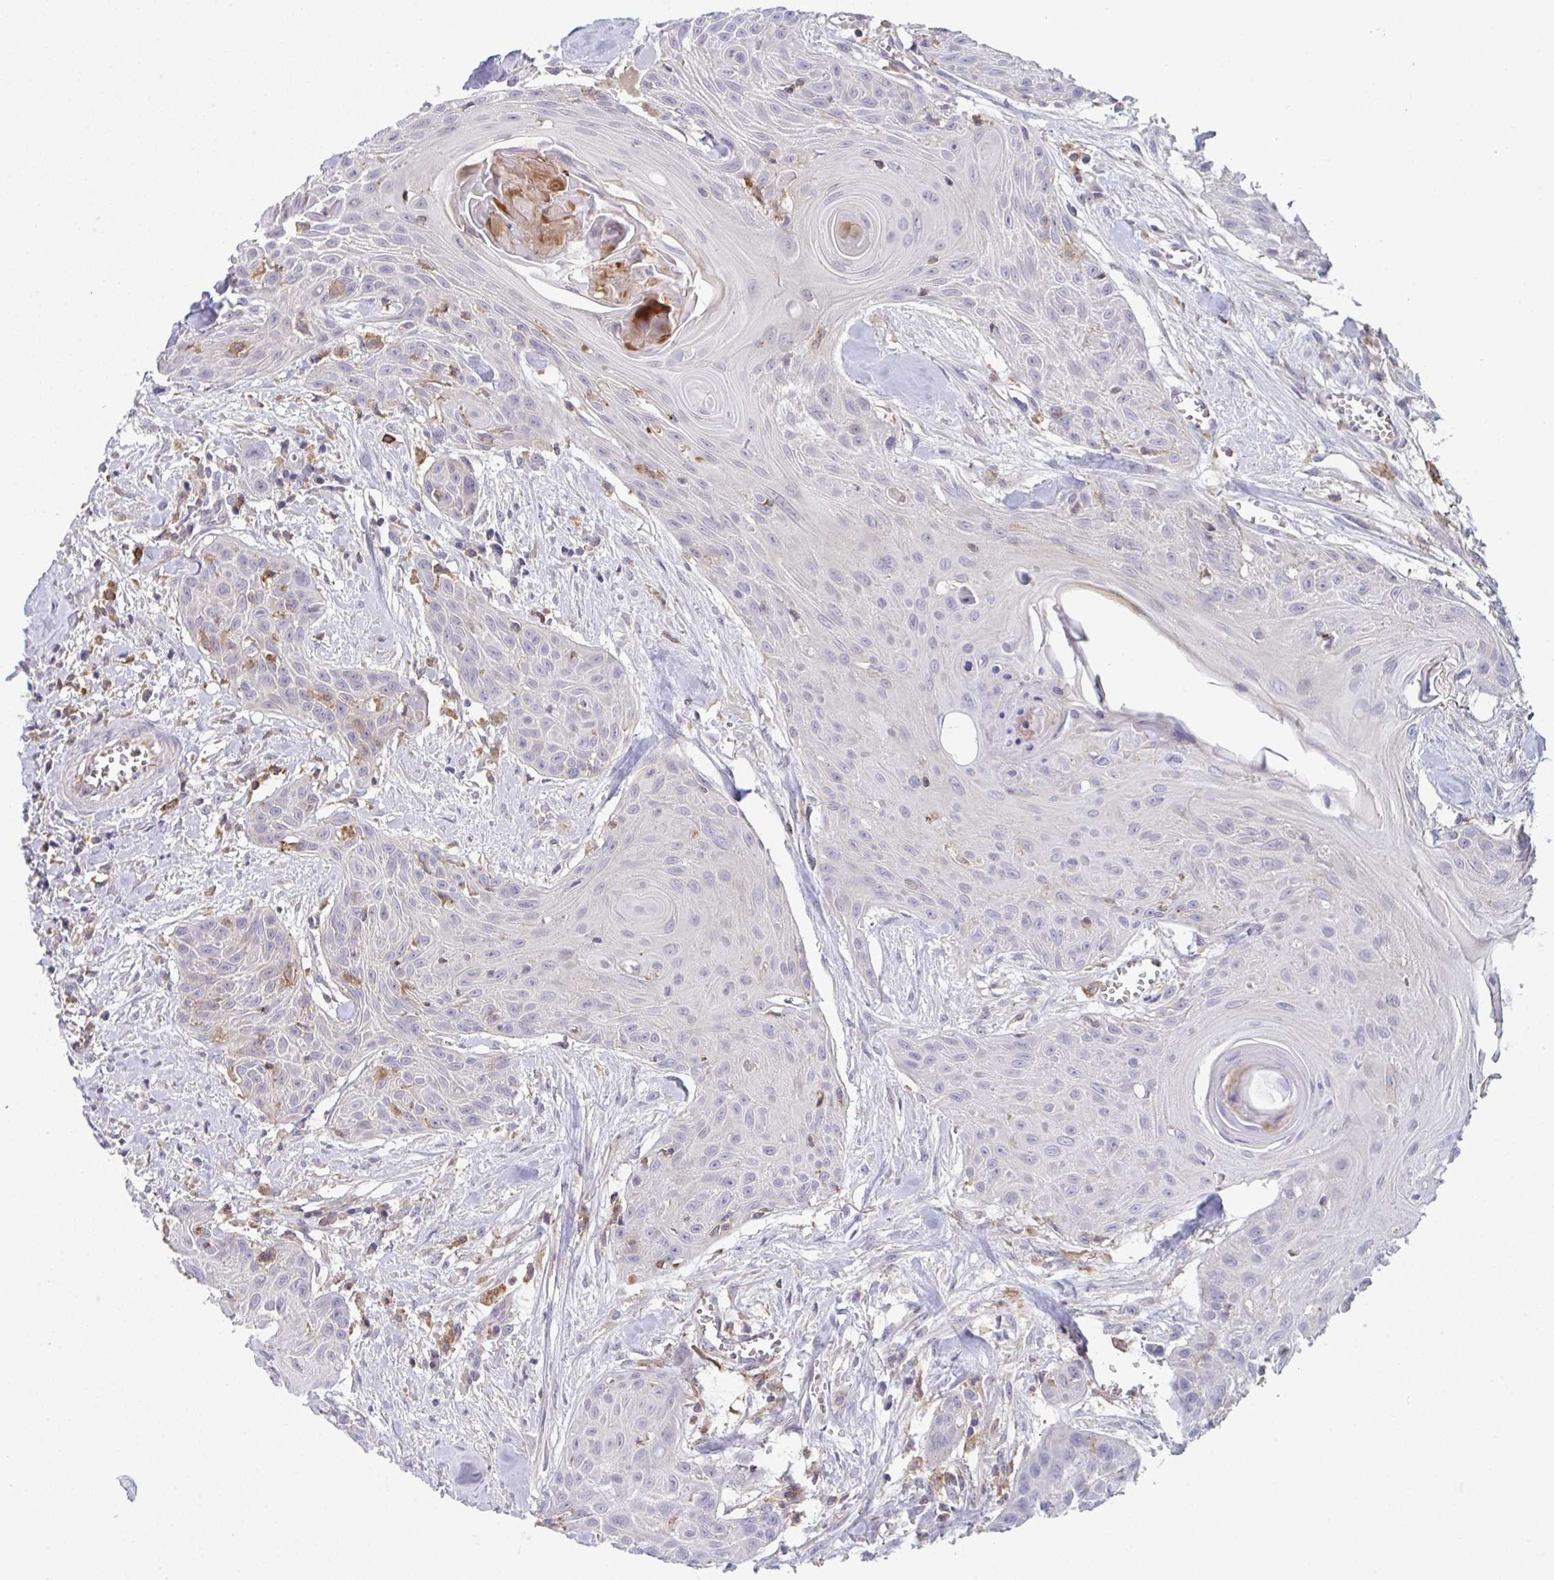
{"staining": {"intensity": "weak", "quantity": "<25%", "location": "cytoplasmic/membranous"}, "tissue": "head and neck cancer", "cell_type": "Tumor cells", "image_type": "cancer", "snomed": [{"axis": "morphology", "description": "Squamous cell carcinoma, NOS"}, {"axis": "topography", "description": "Lymph node"}, {"axis": "topography", "description": "Salivary gland"}, {"axis": "topography", "description": "Head-Neck"}], "caption": "High magnification brightfield microscopy of head and neck squamous cell carcinoma stained with DAB (3,3'-diaminobenzidine) (brown) and counterstained with hematoxylin (blue): tumor cells show no significant staining. (DAB (3,3'-diaminobenzidine) immunohistochemistry, high magnification).", "gene": "DISP2", "patient": {"sex": "female", "age": 74}}